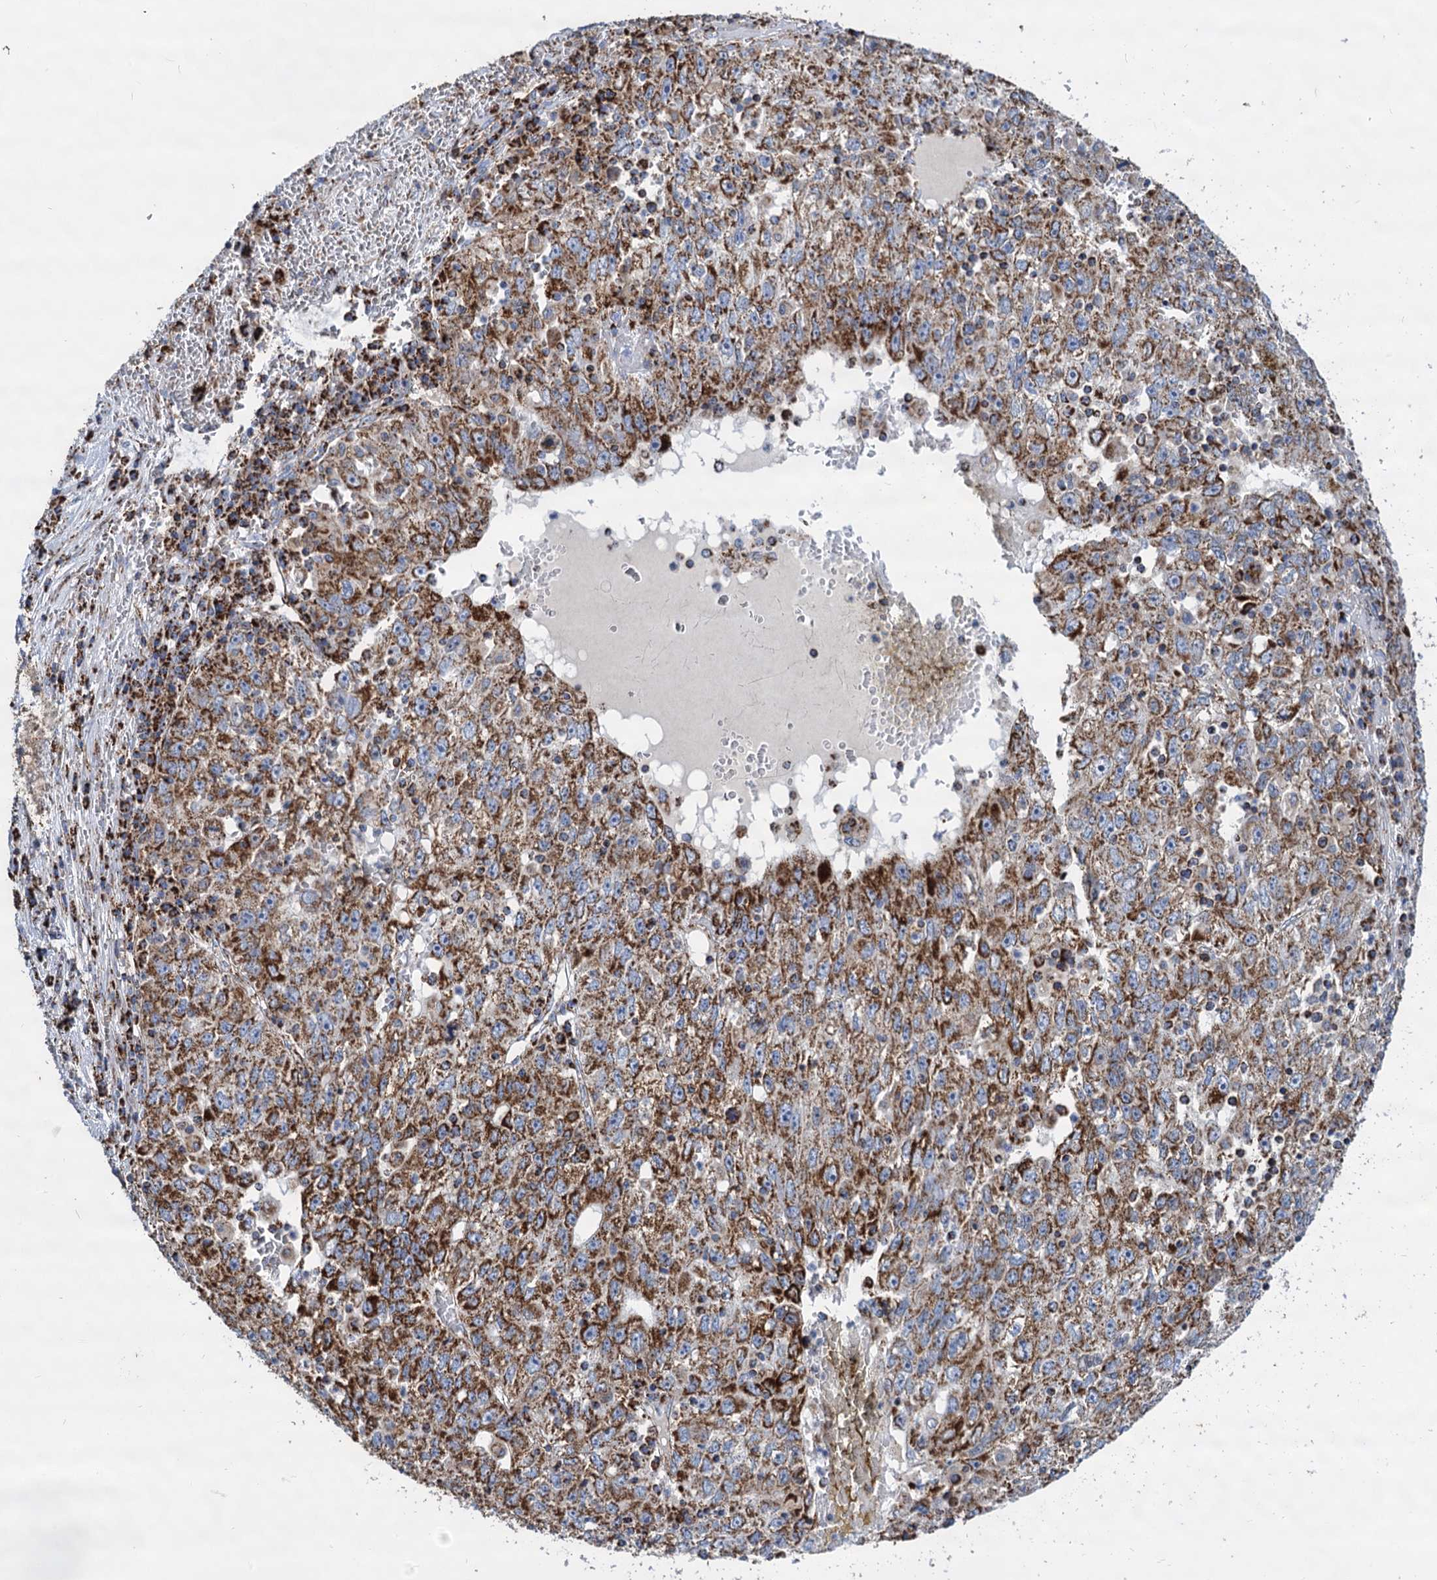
{"staining": {"intensity": "strong", "quantity": ">75%", "location": "cytoplasmic/membranous"}, "tissue": "liver cancer", "cell_type": "Tumor cells", "image_type": "cancer", "snomed": [{"axis": "morphology", "description": "Carcinoma, Hepatocellular, NOS"}, {"axis": "topography", "description": "Liver"}], "caption": "Liver hepatocellular carcinoma tissue reveals strong cytoplasmic/membranous expression in about >75% of tumor cells", "gene": "TIMM10", "patient": {"sex": "male", "age": 49}}